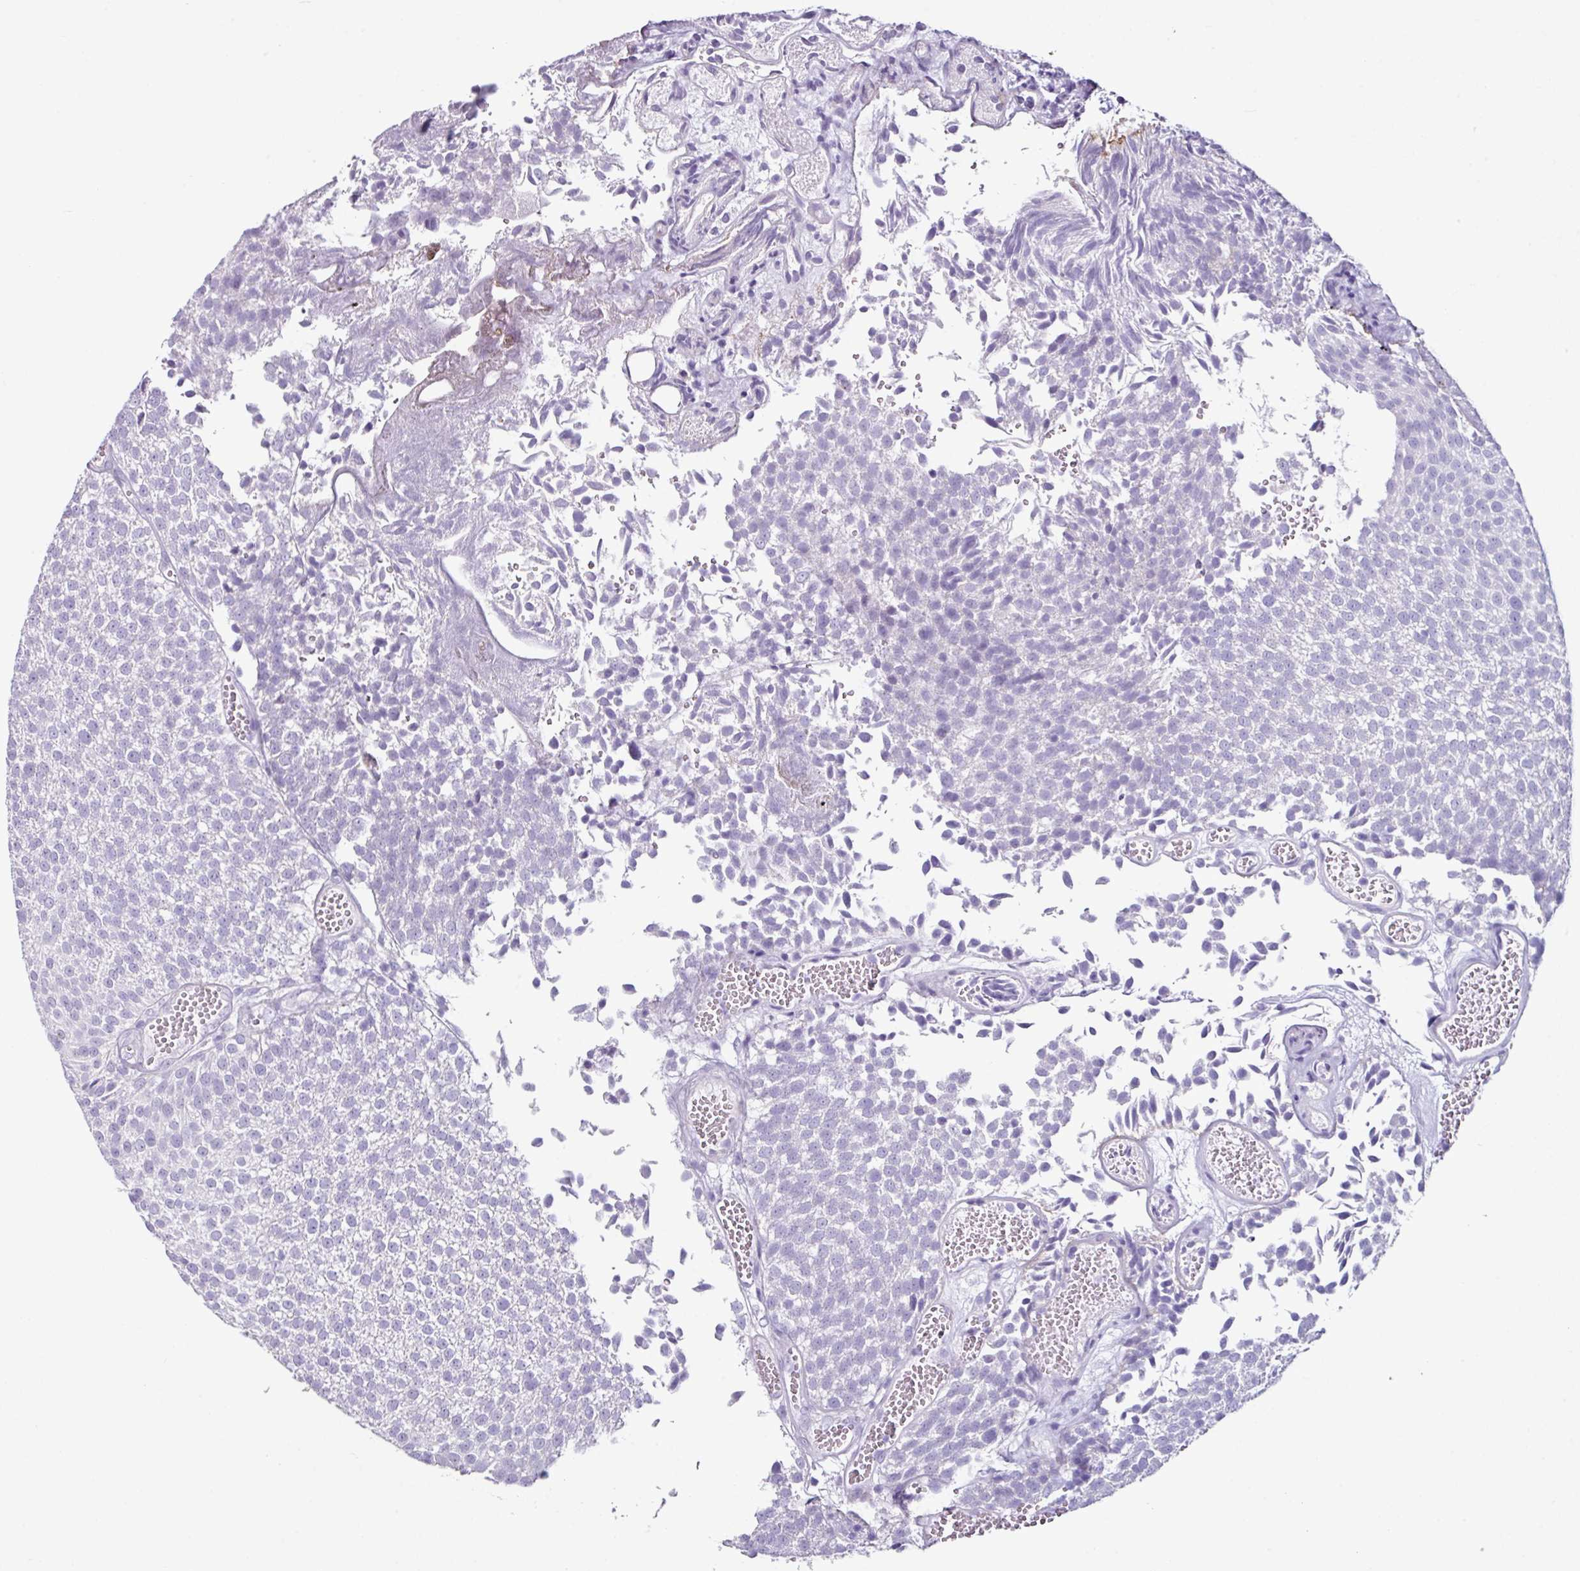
{"staining": {"intensity": "negative", "quantity": "none", "location": "none"}, "tissue": "urothelial cancer", "cell_type": "Tumor cells", "image_type": "cancer", "snomed": [{"axis": "morphology", "description": "Urothelial carcinoma, Low grade"}, {"axis": "topography", "description": "Urinary bladder"}], "caption": "Immunohistochemistry of urothelial carcinoma (low-grade) exhibits no positivity in tumor cells.", "gene": "GLP2R", "patient": {"sex": "female", "age": 79}}